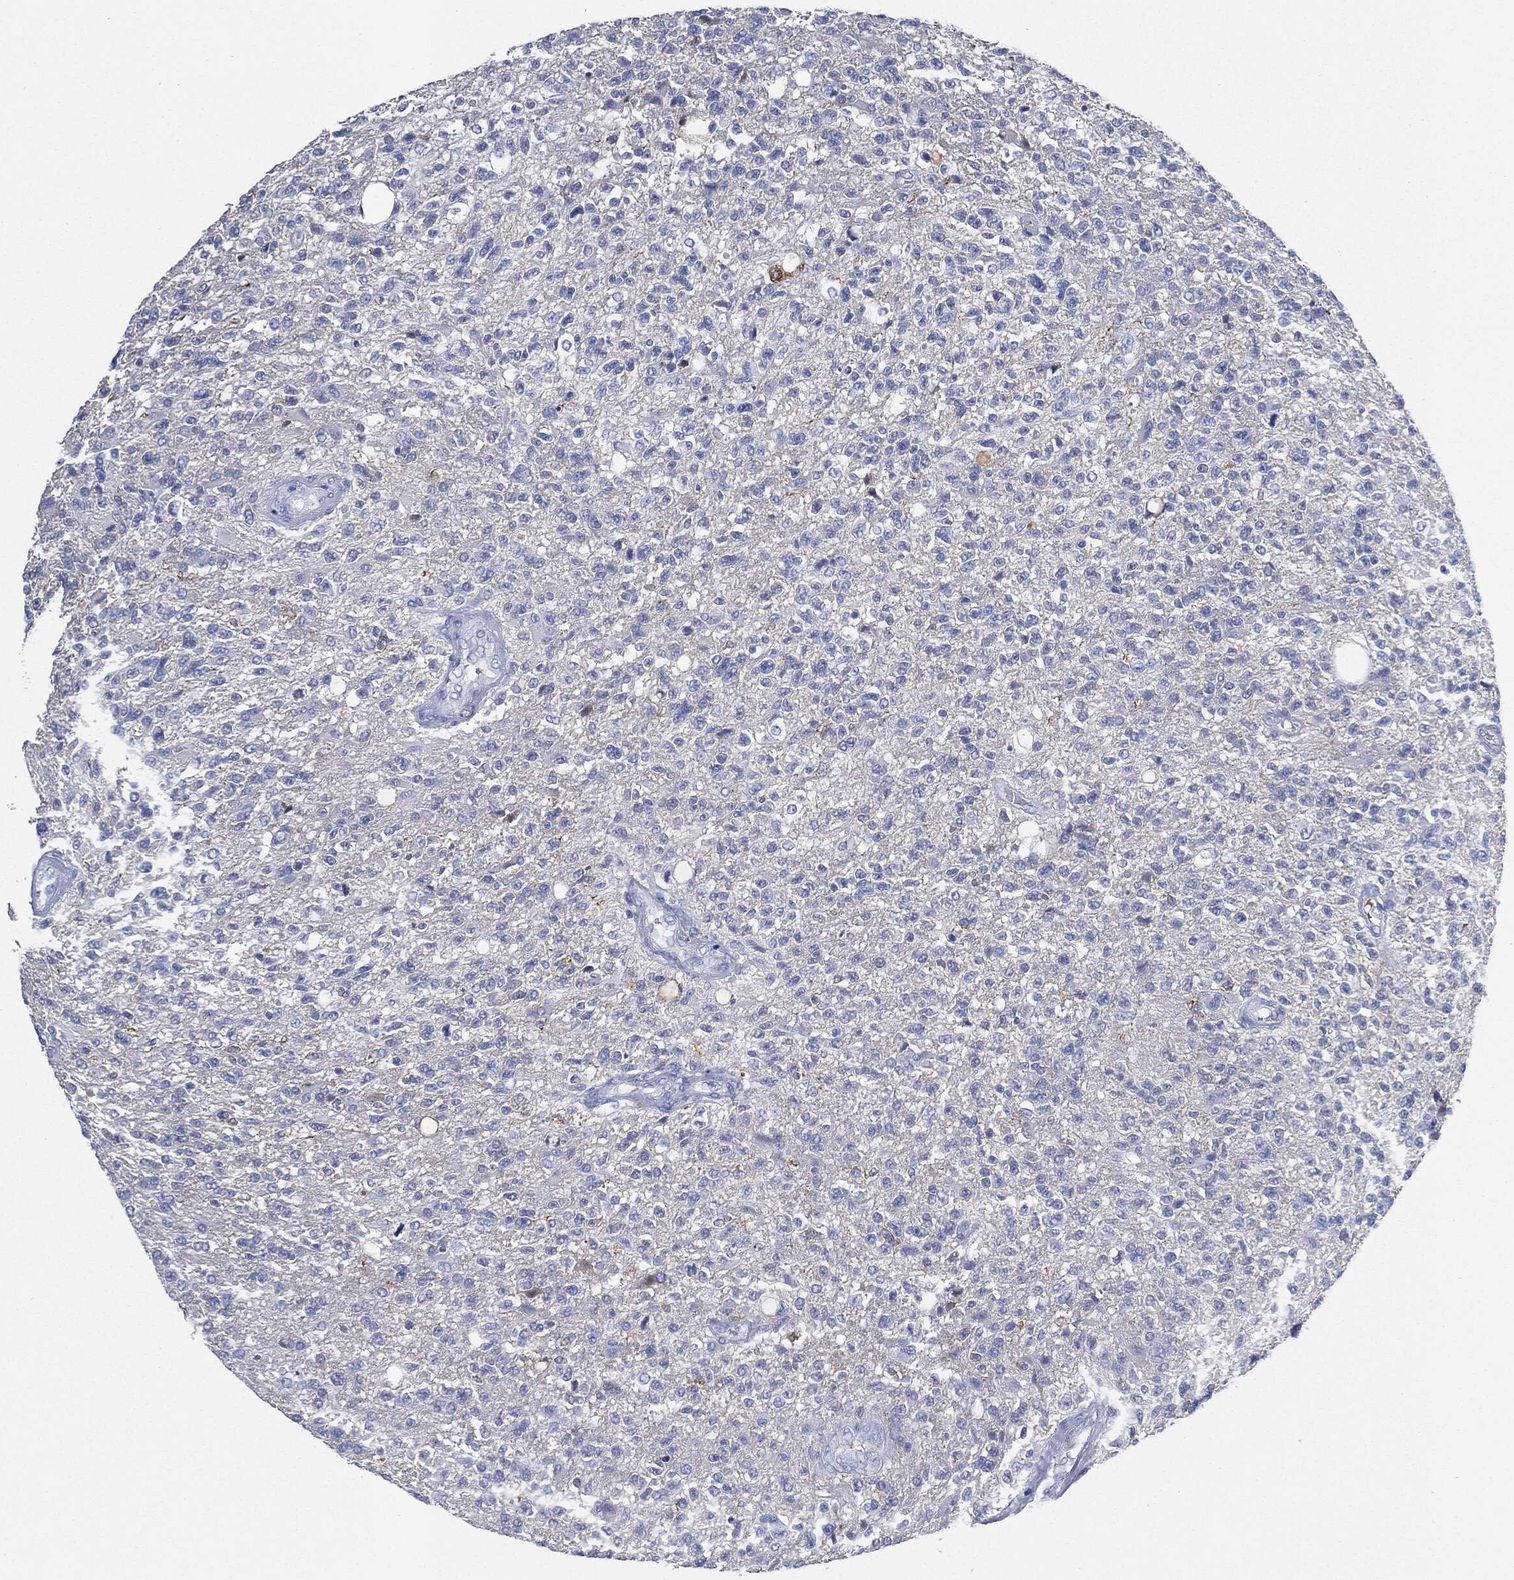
{"staining": {"intensity": "negative", "quantity": "none", "location": "none"}, "tissue": "glioma", "cell_type": "Tumor cells", "image_type": "cancer", "snomed": [{"axis": "morphology", "description": "Glioma, malignant, High grade"}, {"axis": "topography", "description": "Brain"}], "caption": "Tumor cells are negative for brown protein staining in glioma.", "gene": "IGLV6-57", "patient": {"sex": "male", "age": 56}}